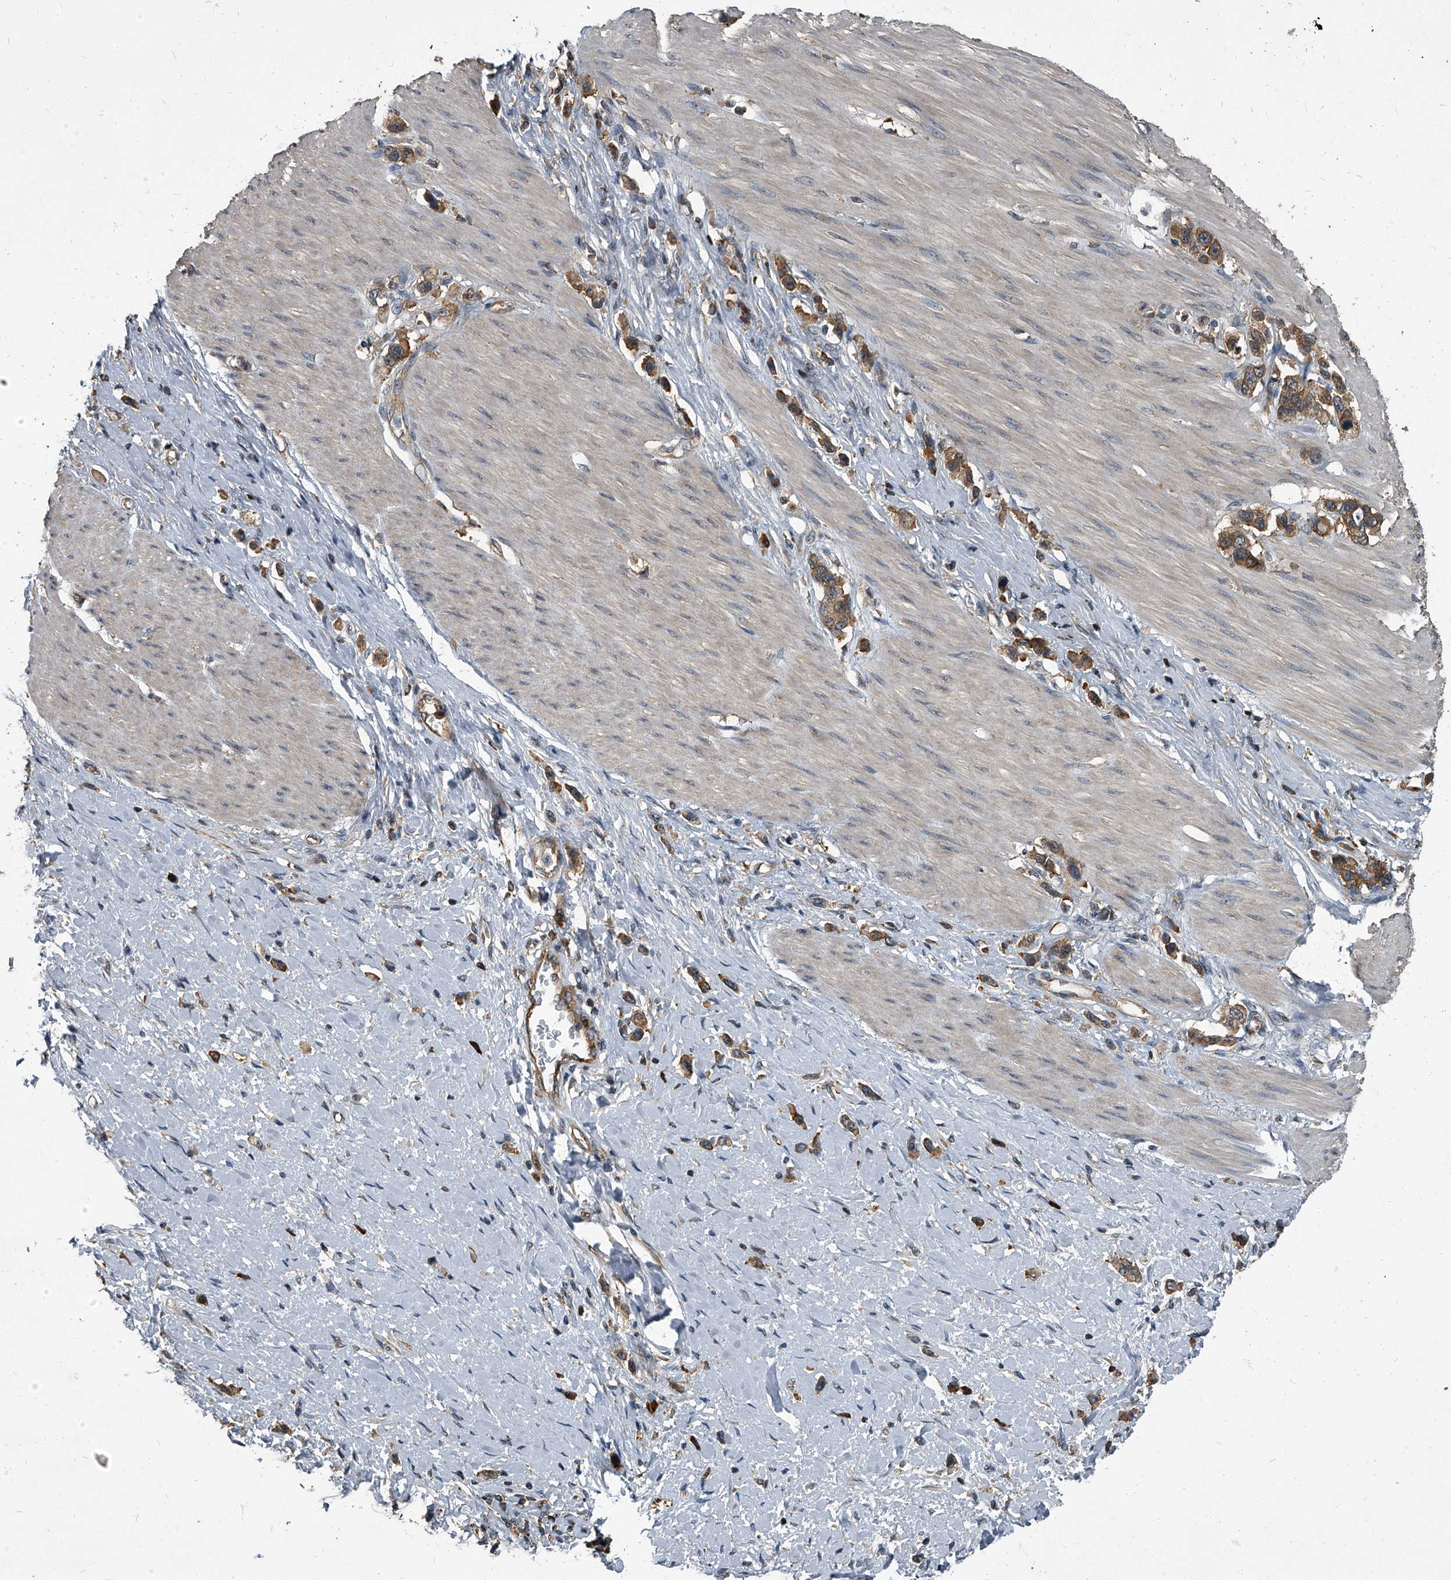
{"staining": {"intensity": "moderate", "quantity": ">75%", "location": "cytoplasmic/membranous"}, "tissue": "stomach cancer", "cell_type": "Tumor cells", "image_type": "cancer", "snomed": [{"axis": "morphology", "description": "Adenocarcinoma, NOS"}, {"axis": "topography", "description": "Stomach"}], "caption": "Protein analysis of stomach cancer tissue displays moderate cytoplasmic/membranous expression in approximately >75% of tumor cells.", "gene": "CDV3", "patient": {"sex": "female", "age": 65}}